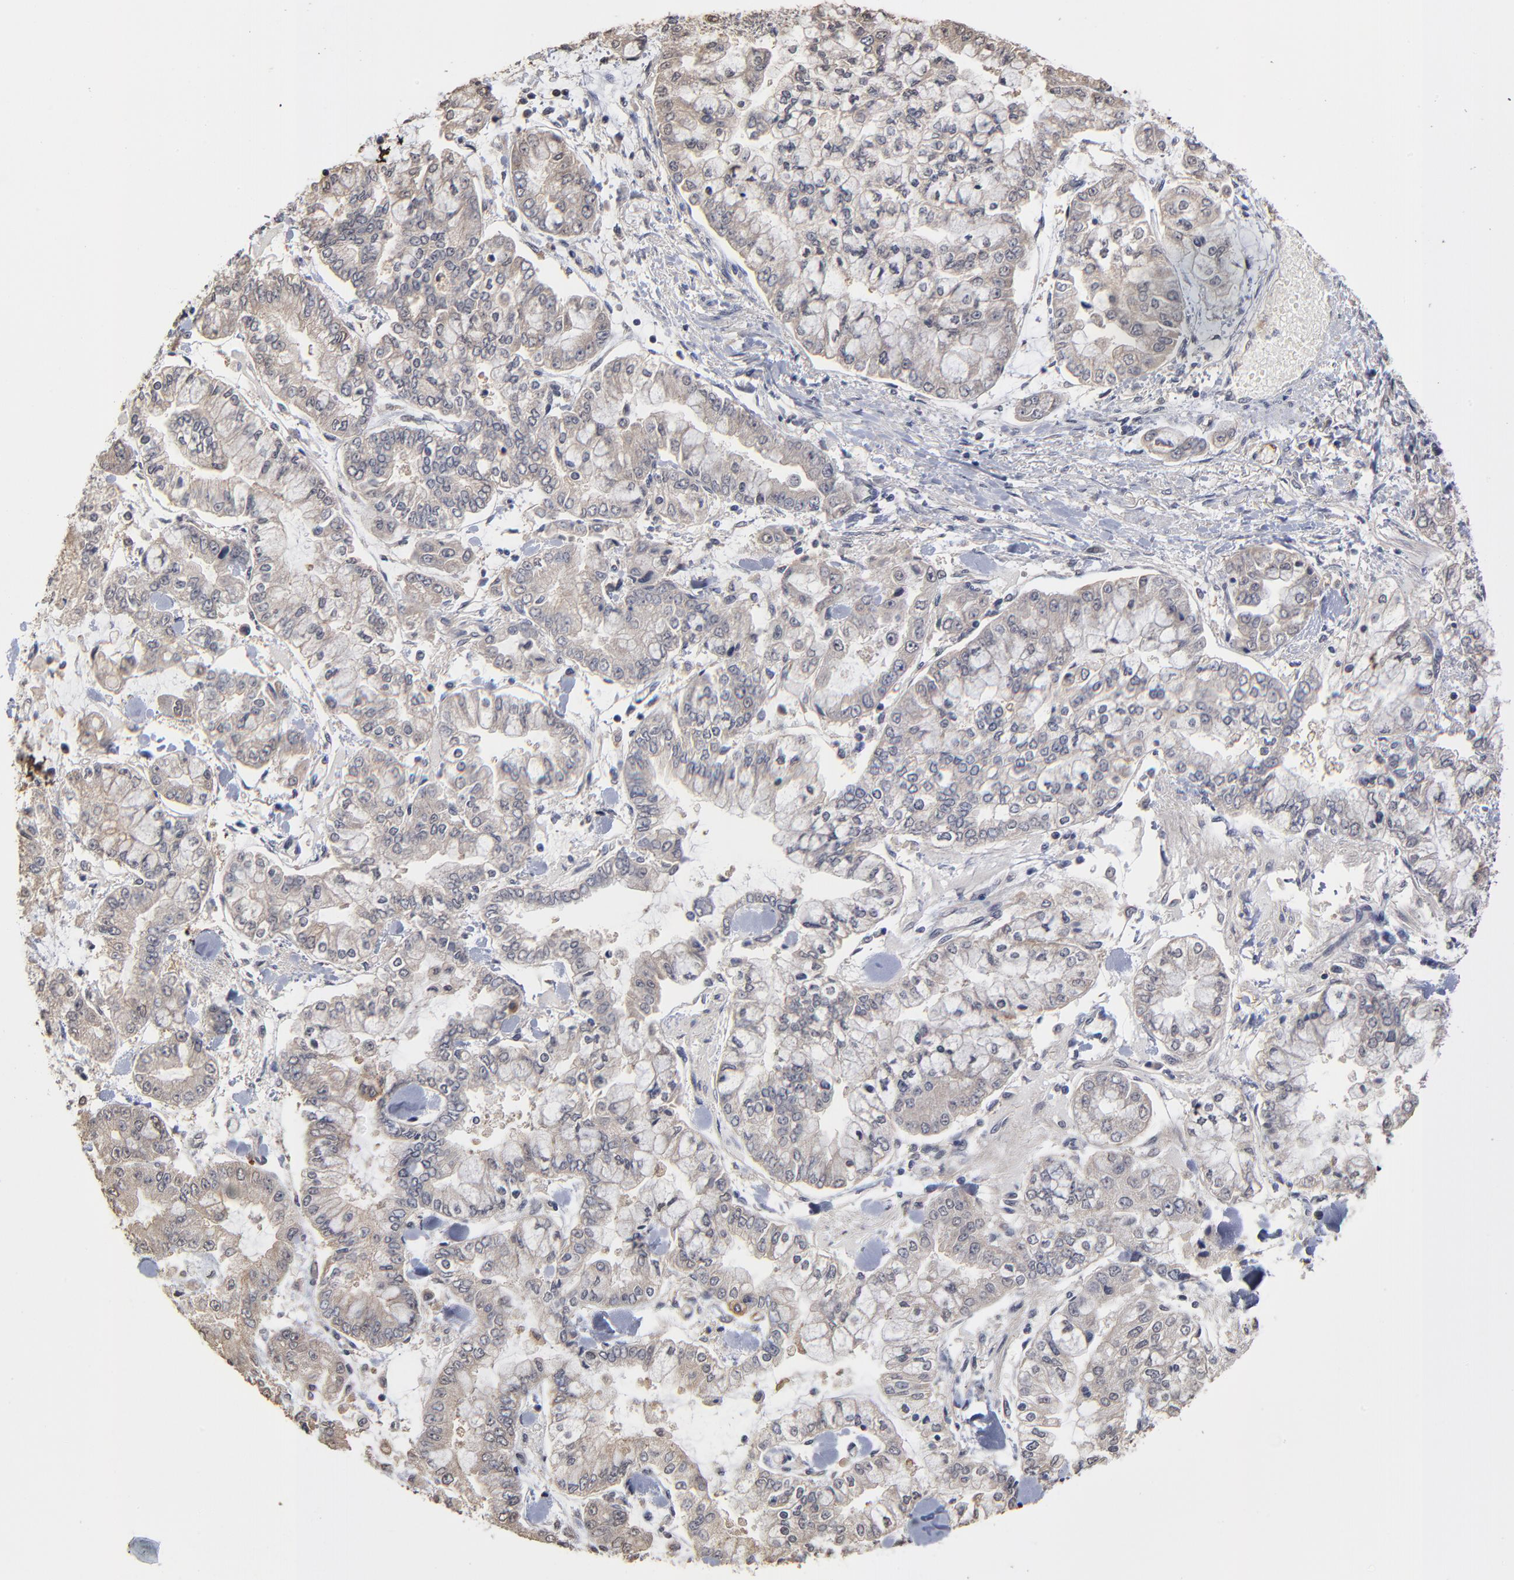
{"staining": {"intensity": "weak", "quantity": "25%-75%", "location": "cytoplasmic/membranous"}, "tissue": "stomach cancer", "cell_type": "Tumor cells", "image_type": "cancer", "snomed": [{"axis": "morphology", "description": "Normal tissue, NOS"}, {"axis": "morphology", "description": "Adenocarcinoma, NOS"}, {"axis": "topography", "description": "Stomach, upper"}, {"axis": "topography", "description": "Stomach"}], "caption": "A micrograph showing weak cytoplasmic/membranous positivity in approximately 25%-75% of tumor cells in adenocarcinoma (stomach), as visualized by brown immunohistochemical staining.", "gene": "ASB8", "patient": {"sex": "male", "age": 76}}